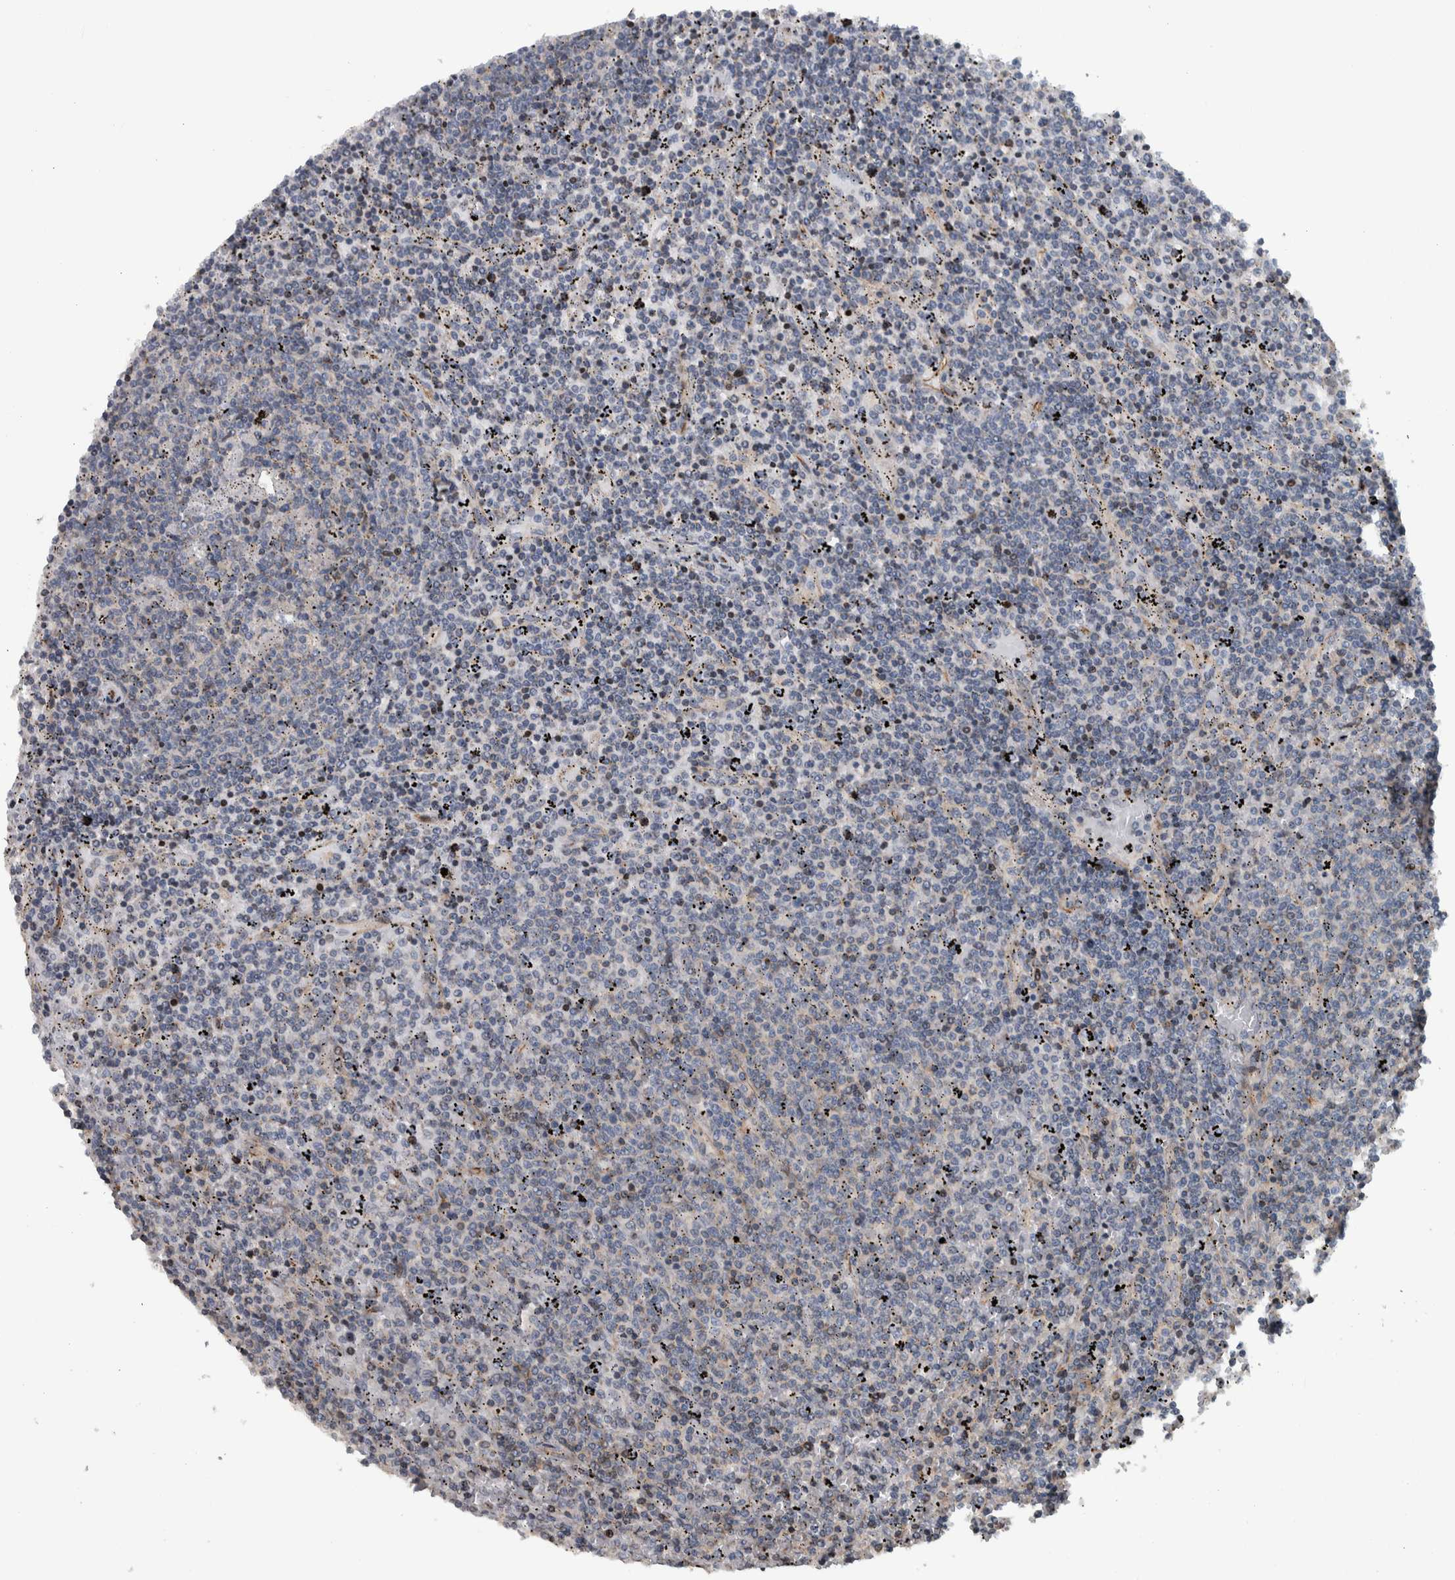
{"staining": {"intensity": "negative", "quantity": "none", "location": "none"}, "tissue": "lymphoma", "cell_type": "Tumor cells", "image_type": "cancer", "snomed": [{"axis": "morphology", "description": "Malignant lymphoma, non-Hodgkin's type, Low grade"}, {"axis": "topography", "description": "Spleen"}], "caption": "Immunohistochemistry histopathology image of neoplastic tissue: lymphoma stained with DAB (3,3'-diaminobenzidine) displays no significant protein staining in tumor cells. (Brightfield microscopy of DAB immunohistochemistry at high magnification).", "gene": "BAIAP2L1", "patient": {"sex": "female", "age": 50}}